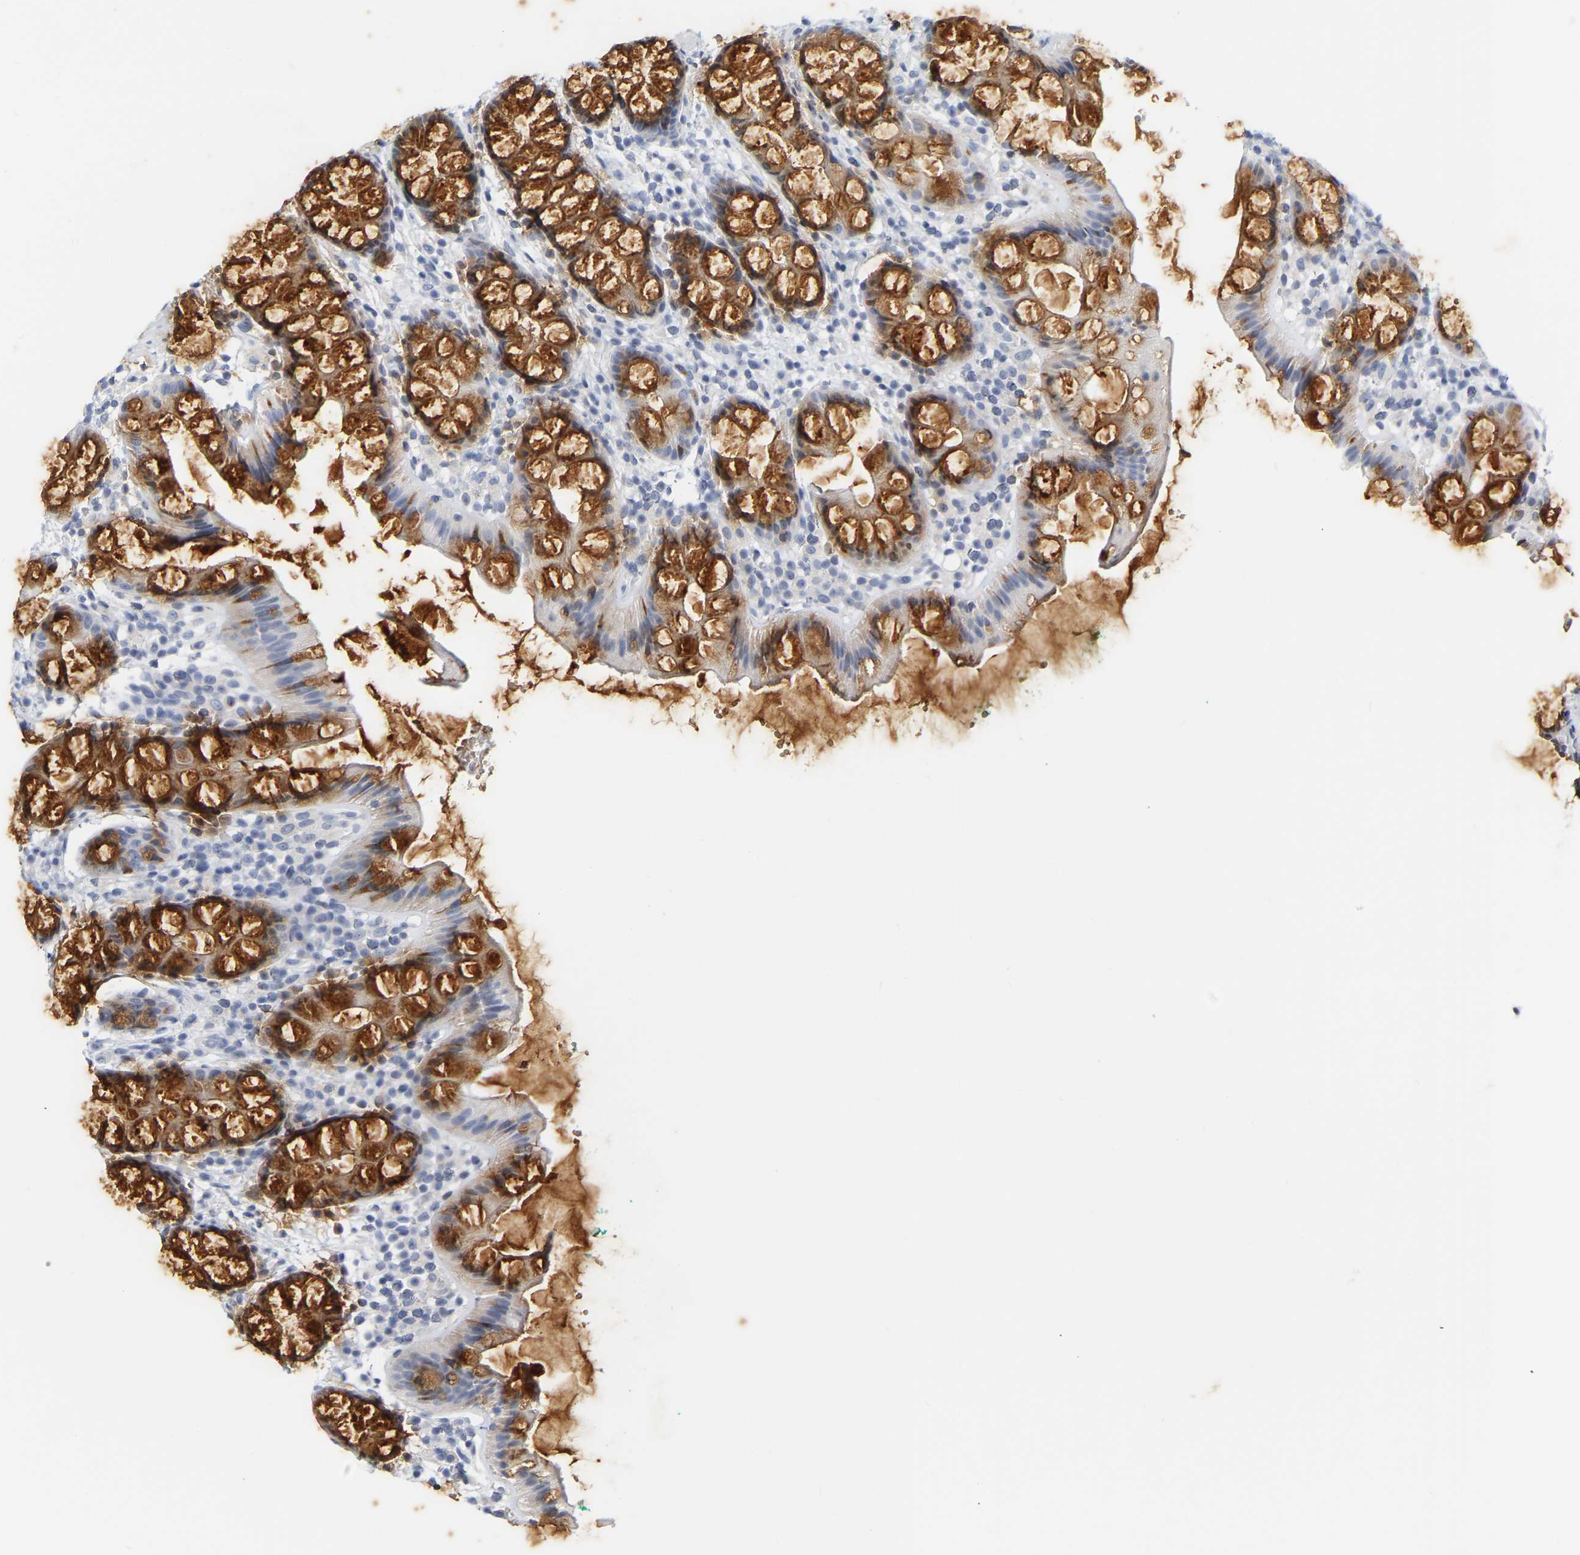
{"staining": {"intensity": "strong", "quantity": "25%-75%", "location": "cytoplasmic/membranous"}, "tissue": "rectum", "cell_type": "Glandular cells", "image_type": "normal", "snomed": [{"axis": "morphology", "description": "Normal tissue, NOS"}, {"axis": "topography", "description": "Rectum"}], "caption": "The micrograph reveals immunohistochemical staining of benign rectum. There is strong cytoplasmic/membranous staining is present in approximately 25%-75% of glandular cells.", "gene": "GNAS", "patient": {"sex": "female", "age": 65}}